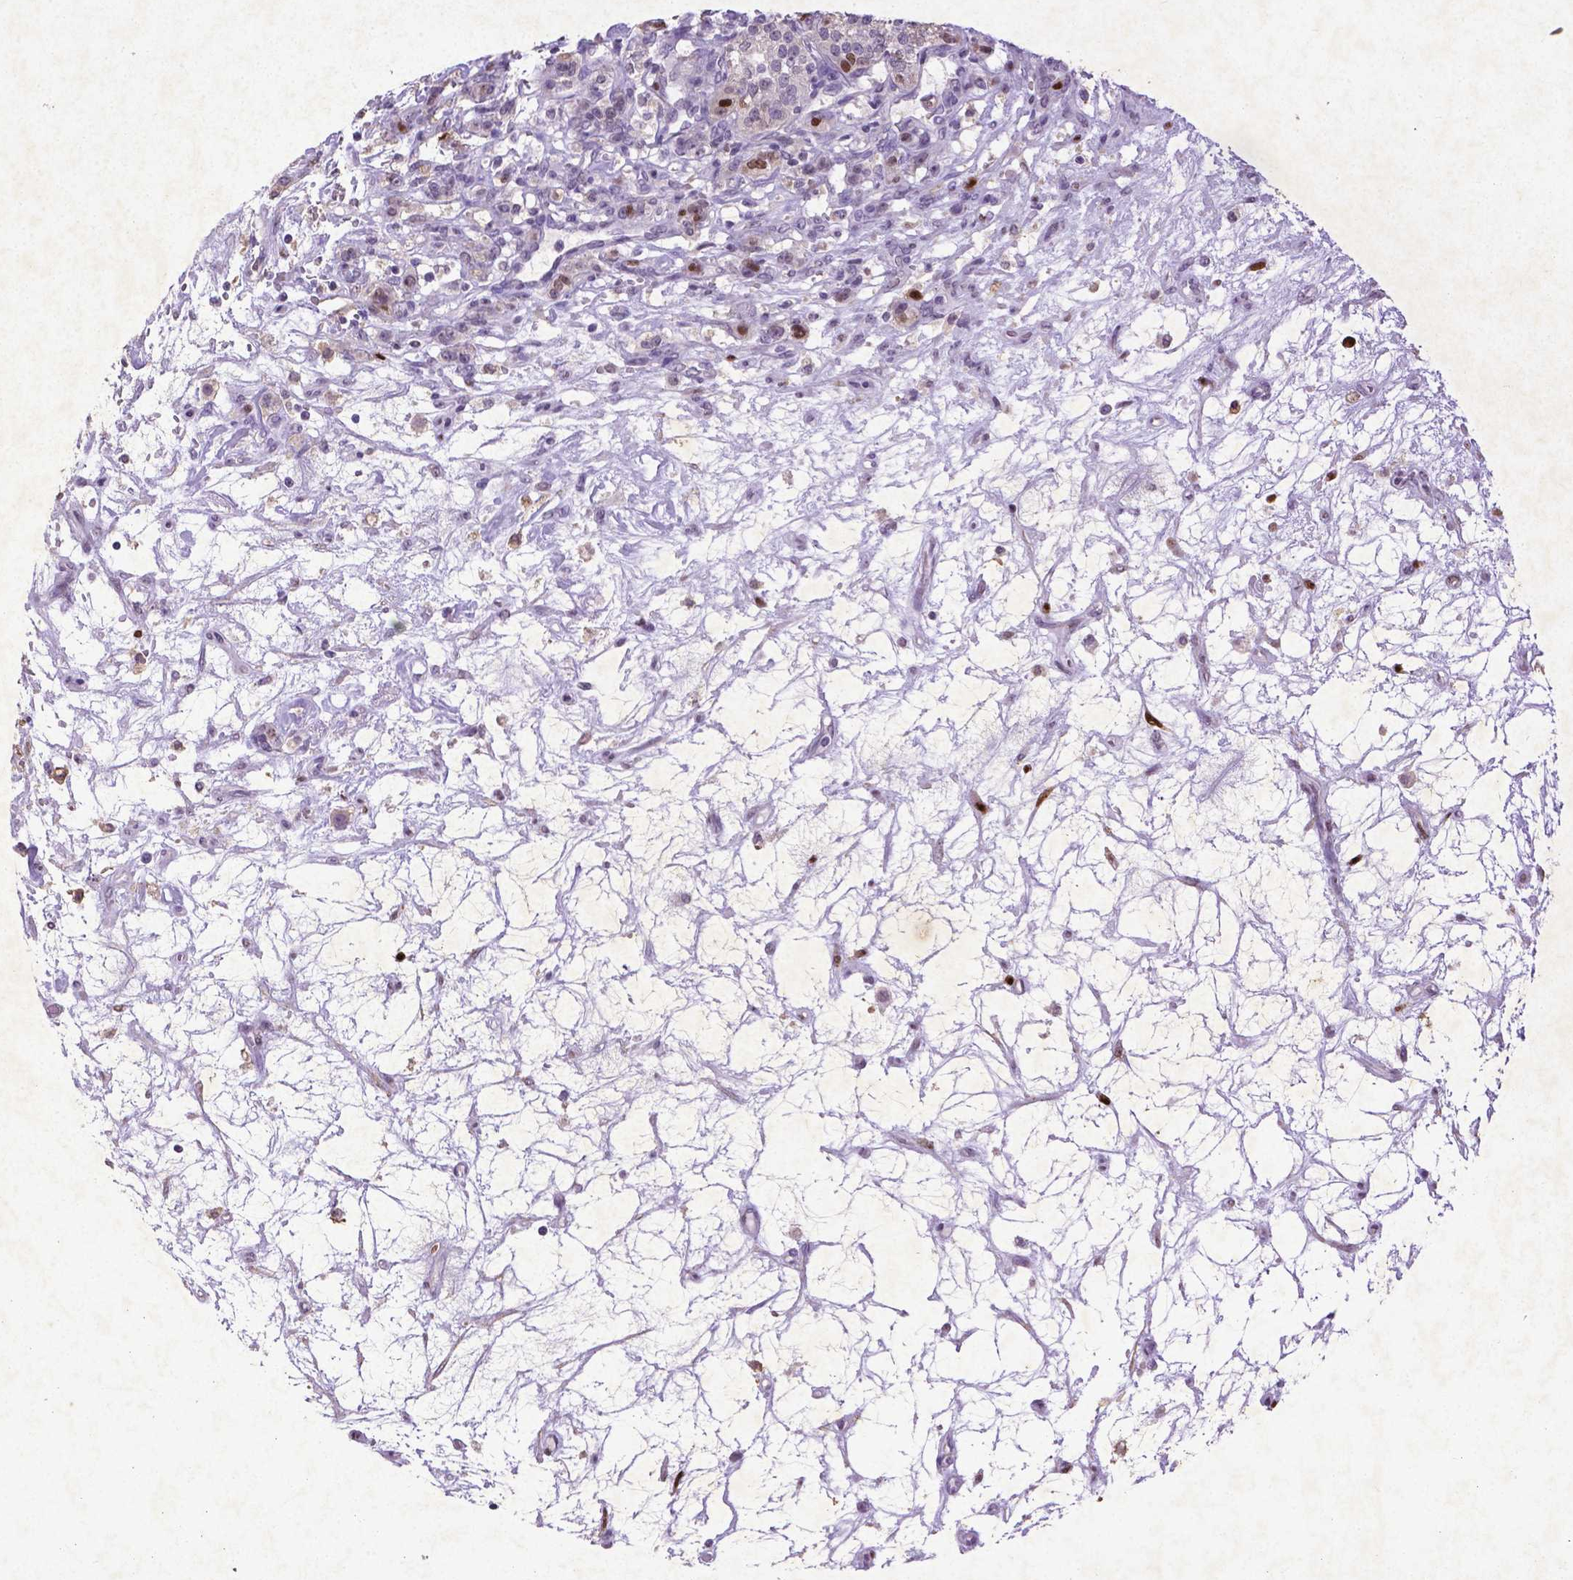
{"staining": {"intensity": "moderate", "quantity": "<25%", "location": "nuclear"}, "tissue": "renal cancer", "cell_type": "Tumor cells", "image_type": "cancer", "snomed": [{"axis": "morphology", "description": "Adenocarcinoma, NOS"}, {"axis": "topography", "description": "Kidney"}], "caption": "Tumor cells show low levels of moderate nuclear staining in about <25% of cells in human renal cancer.", "gene": "CDKN1A", "patient": {"sex": "female", "age": 63}}